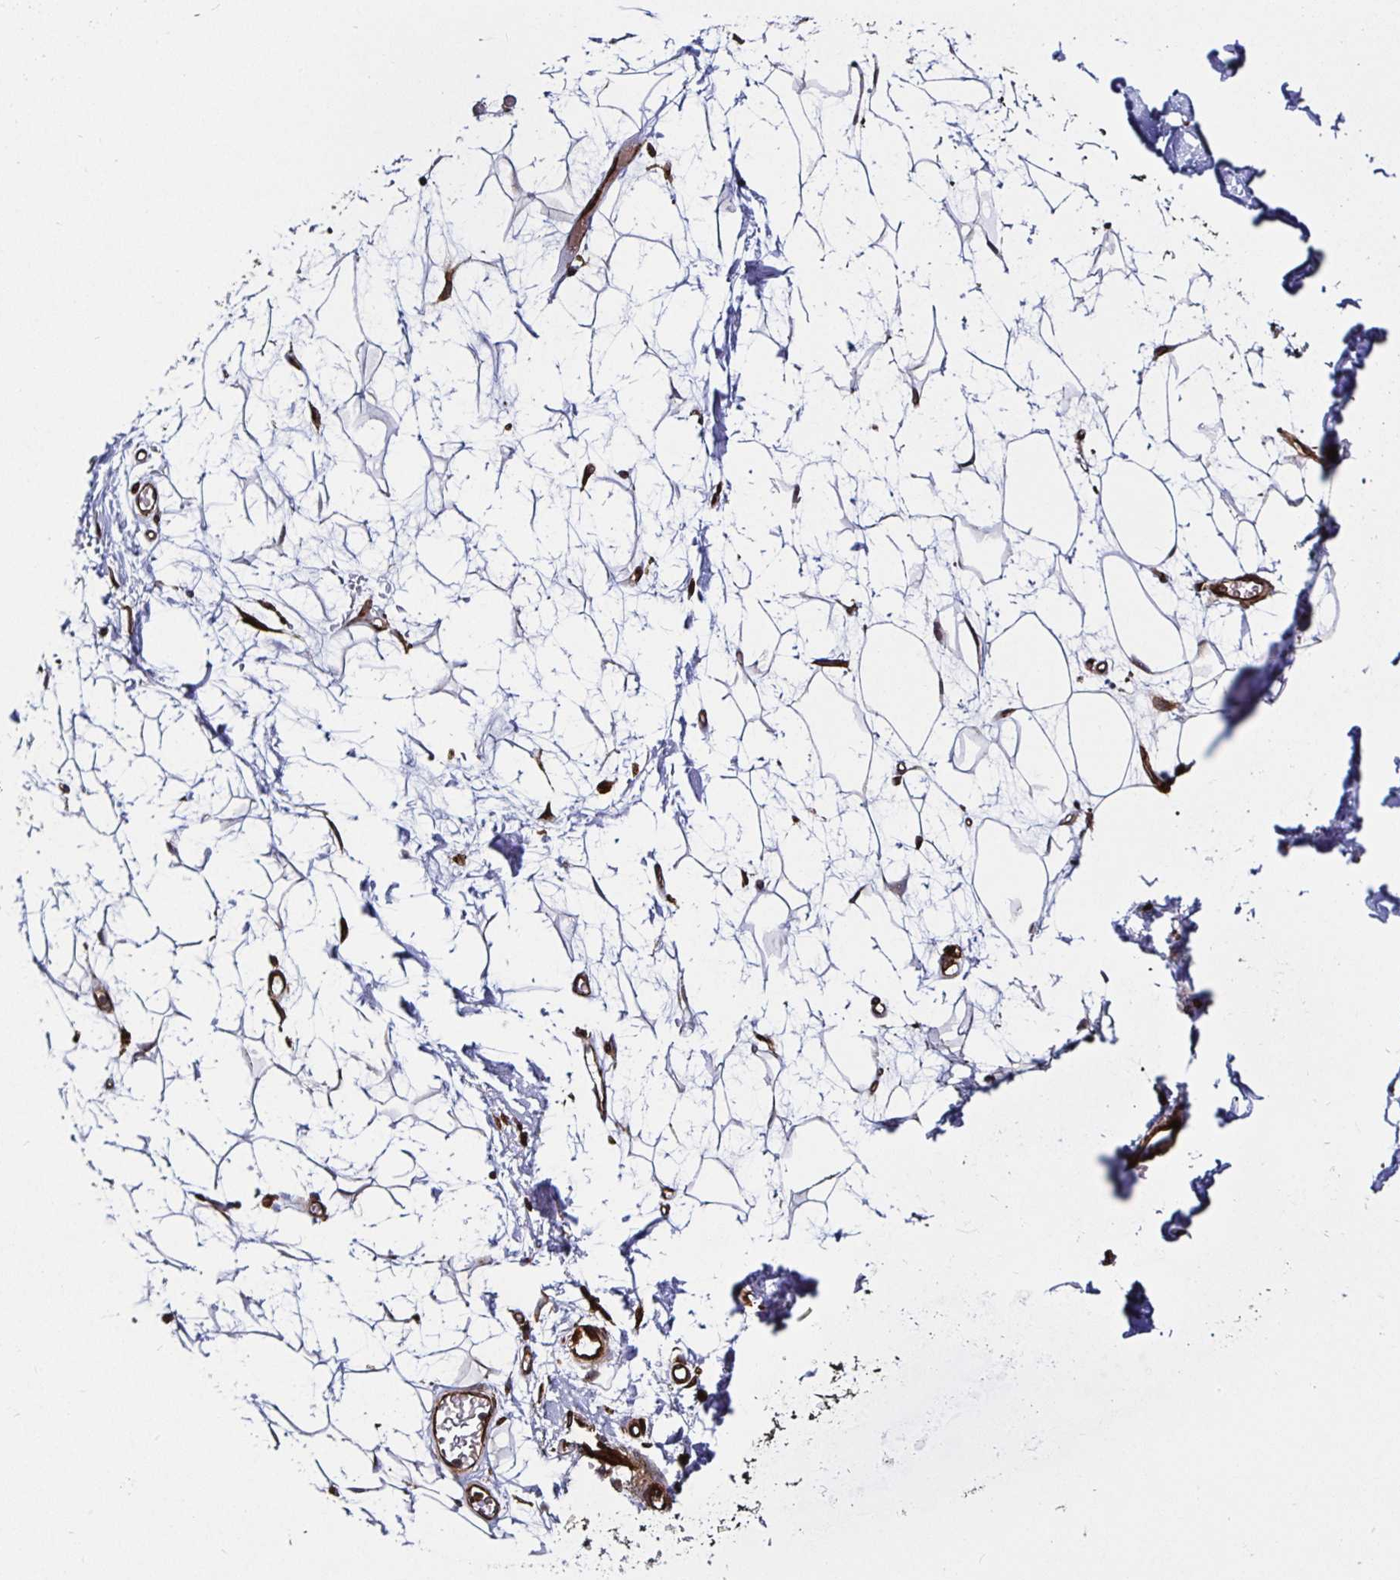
{"staining": {"intensity": "moderate", "quantity": ">75%", "location": "cytoplasmic/membranous"}, "tissue": "adipose tissue", "cell_type": "Adipocytes", "image_type": "normal", "snomed": [{"axis": "morphology", "description": "Normal tissue, NOS"}, {"axis": "topography", "description": "Anal"}, {"axis": "topography", "description": "Peripheral nerve tissue"}], "caption": "This image demonstrates immunohistochemistry (IHC) staining of unremarkable human adipose tissue, with medium moderate cytoplasmic/membranous staining in approximately >75% of adipocytes.", "gene": "SMYD3", "patient": {"sex": "male", "age": 78}}